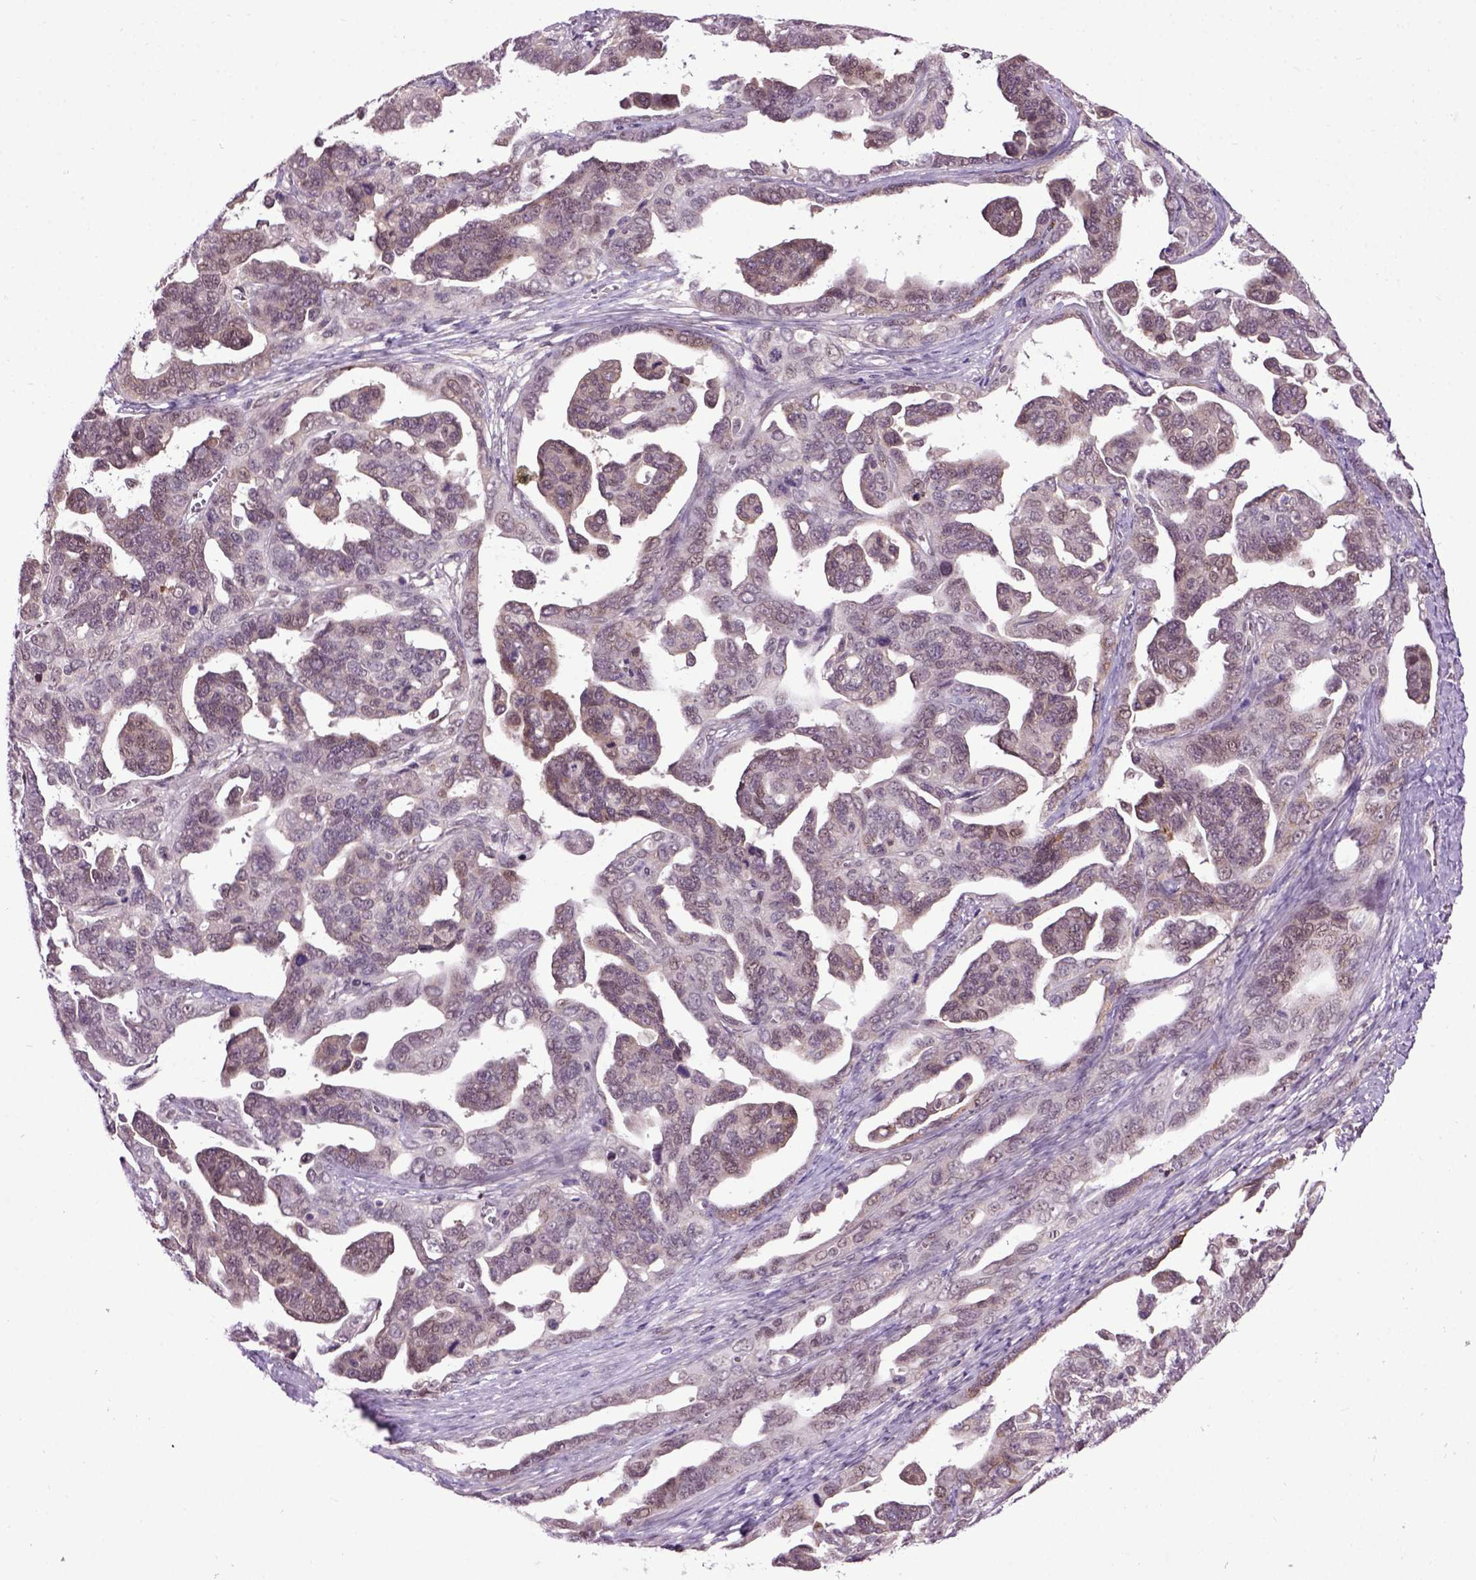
{"staining": {"intensity": "weak", "quantity": "<25%", "location": "cytoplasmic/membranous"}, "tissue": "ovarian cancer", "cell_type": "Tumor cells", "image_type": "cancer", "snomed": [{"axis": "morphology", "description": "Cystadenocarcinoma, serous, NOS"}, {"axis": "topography", "description": "Ovary"}], "caption": "A micrograph of ovarian serous cystadenocarcinoma stained for a protein exhibits no brown staining in tumor cells.", "gene": "RAB43", "patient": {"sex": "female", "age": 69}}